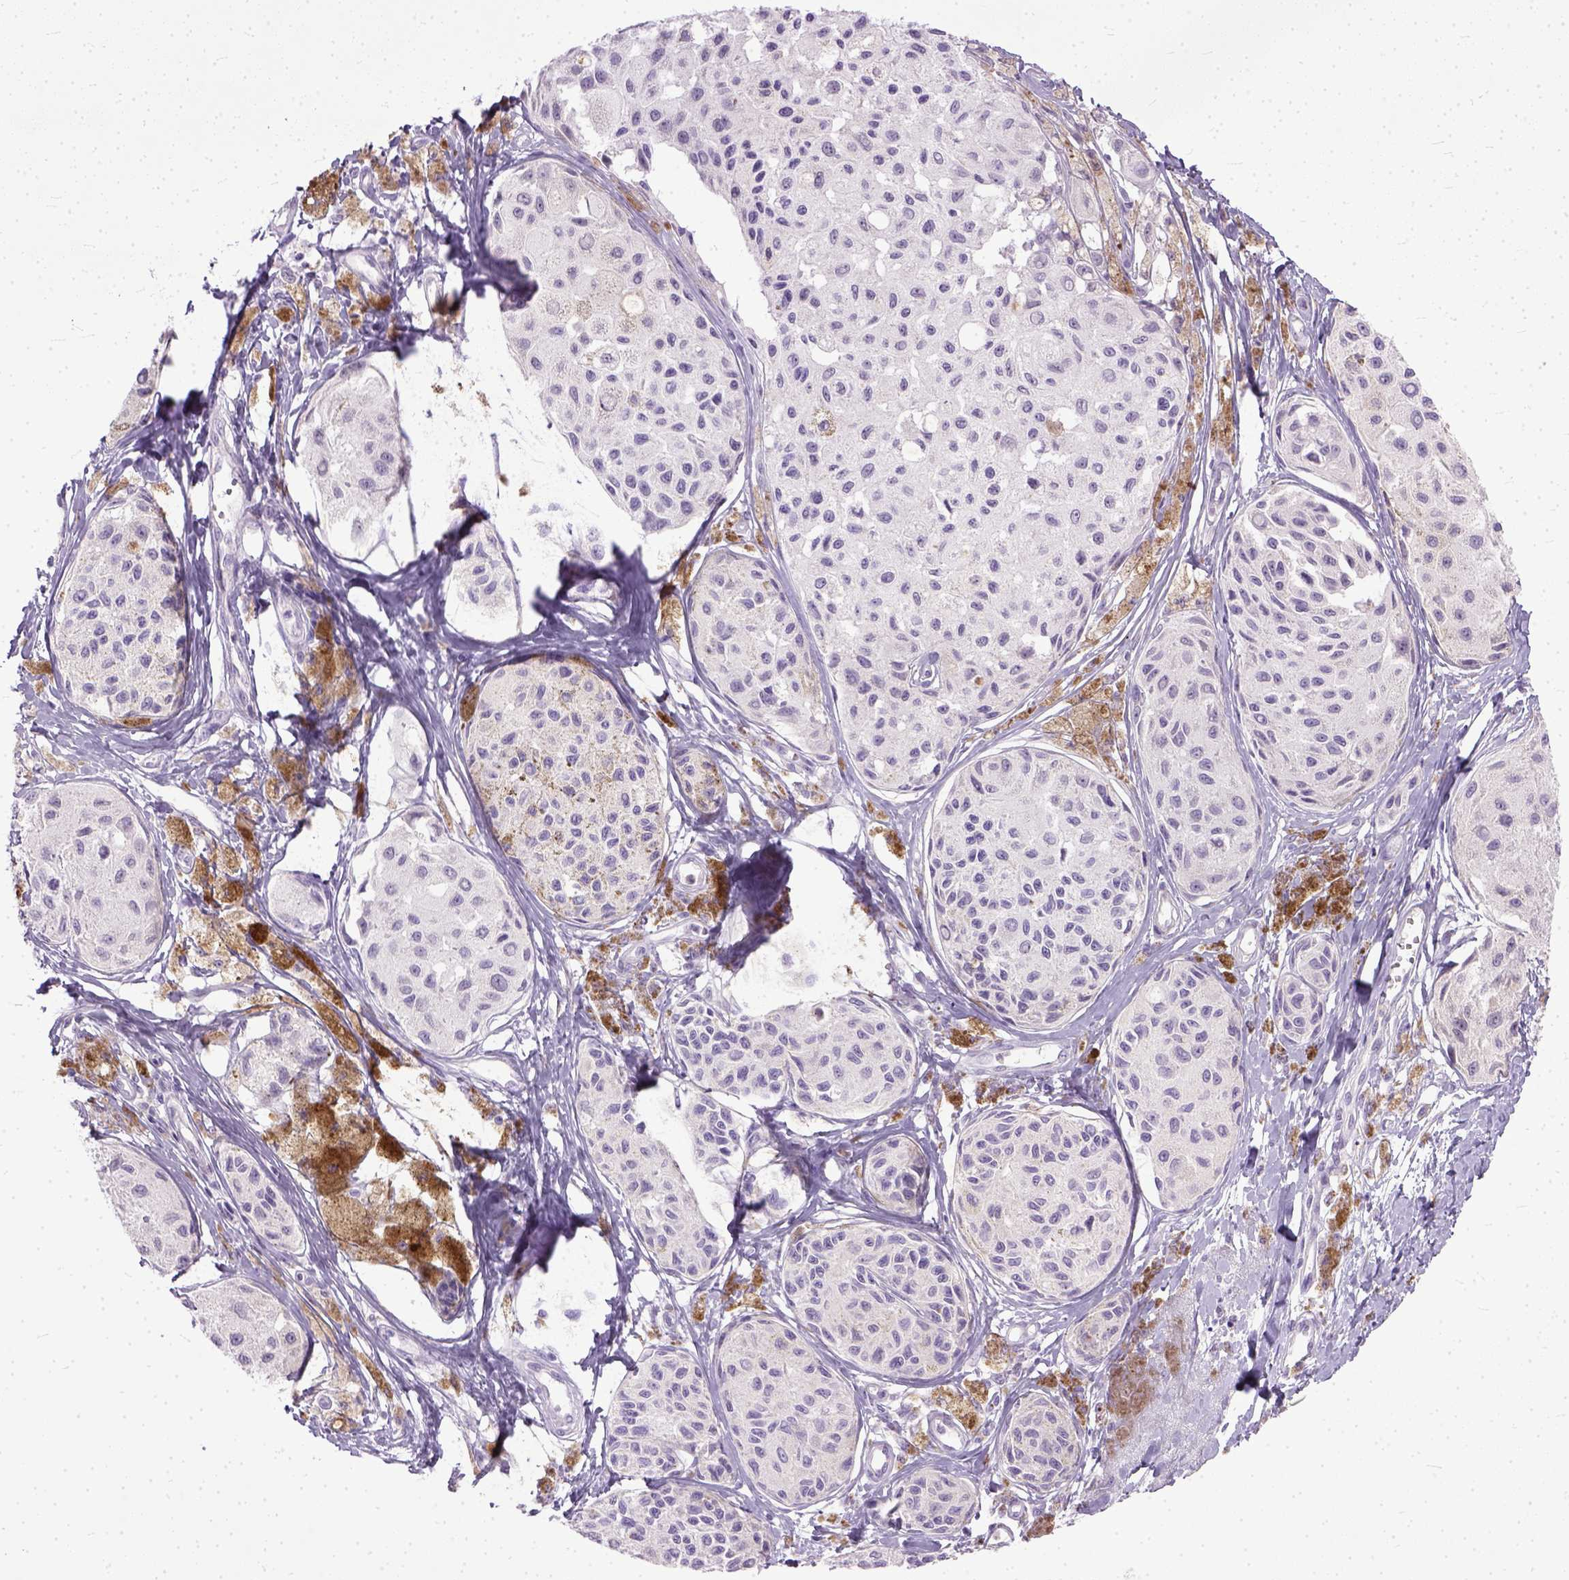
{"staining": {"intensity": "negative", "quantity": "none", "location": "none"}, "tissue": "melanoma", "cell_type": "Tumor cells", "image_type": "cancer", "snomed": [{"axis": "morphology", "description": "Malignant melanoma, NOS"}, {"axis": "topography", "description": "Skin"}], "caption": "Tumor cells show no significant protein positivity in melanoma.", "gene": "TCEAL7", "patient": {"sex": "female", "age": 38}}